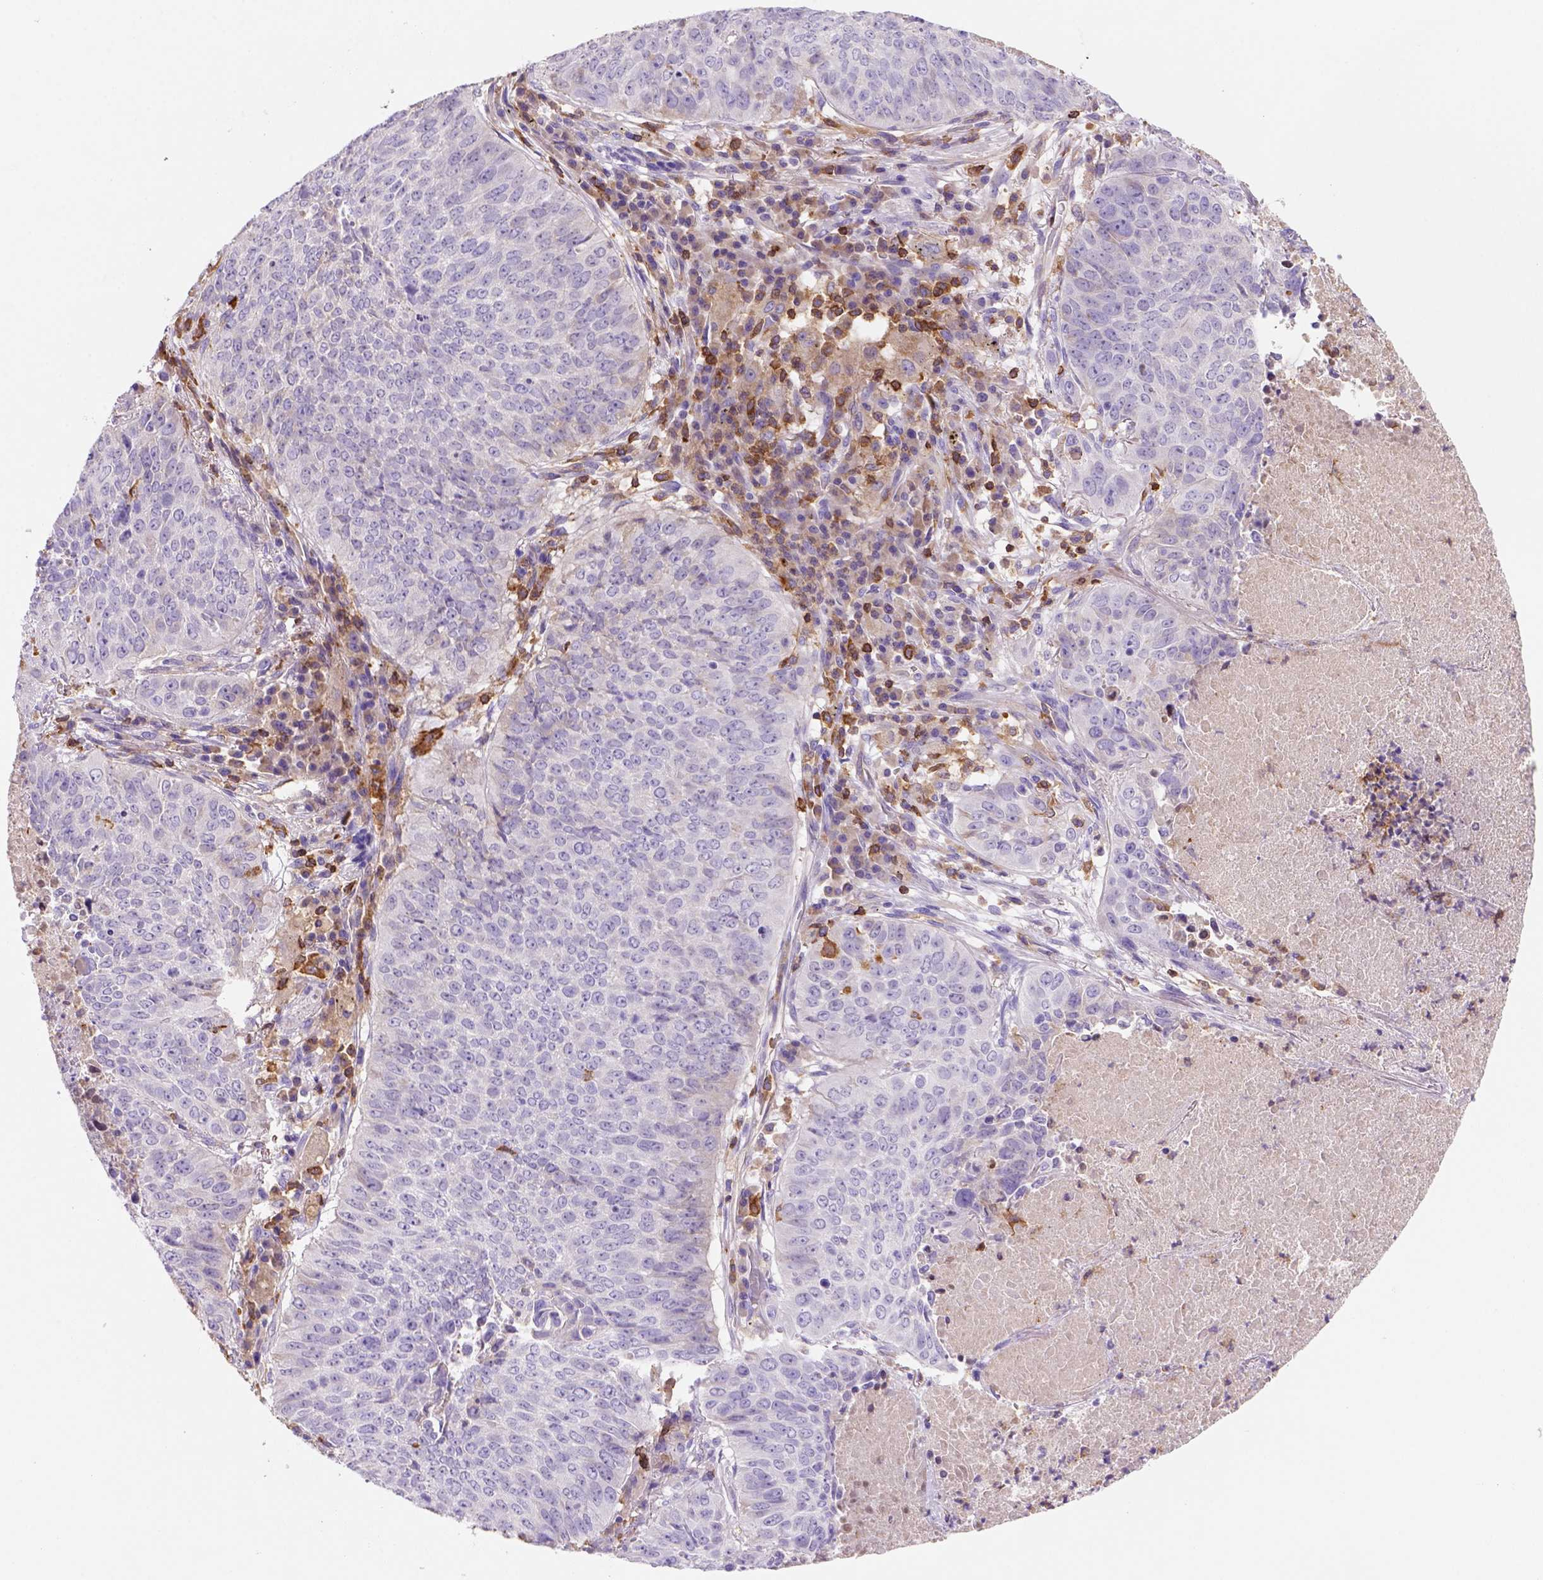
{"staining": {"intensity": "negative", "quantity": "none", "location": "none"}, "tissue": "lung cancer", "cell_type": "Tumor cells", "image_type": "cancer", "snomed": [{"axis": "morphology", "description": "Normal tissue, NOS"}, {"axis": "morphology", "description": "Squamous cell carcinoma, NOS"}, {"axis": "topography", "description": "Bronchus"}, {"axis": "topography", "description": "Lung"}], "caption": "Tumor cells show no significant positivity in lung cancer.", "gene": "INPP5D", "patient": {"sex": "male", "age": 64}}